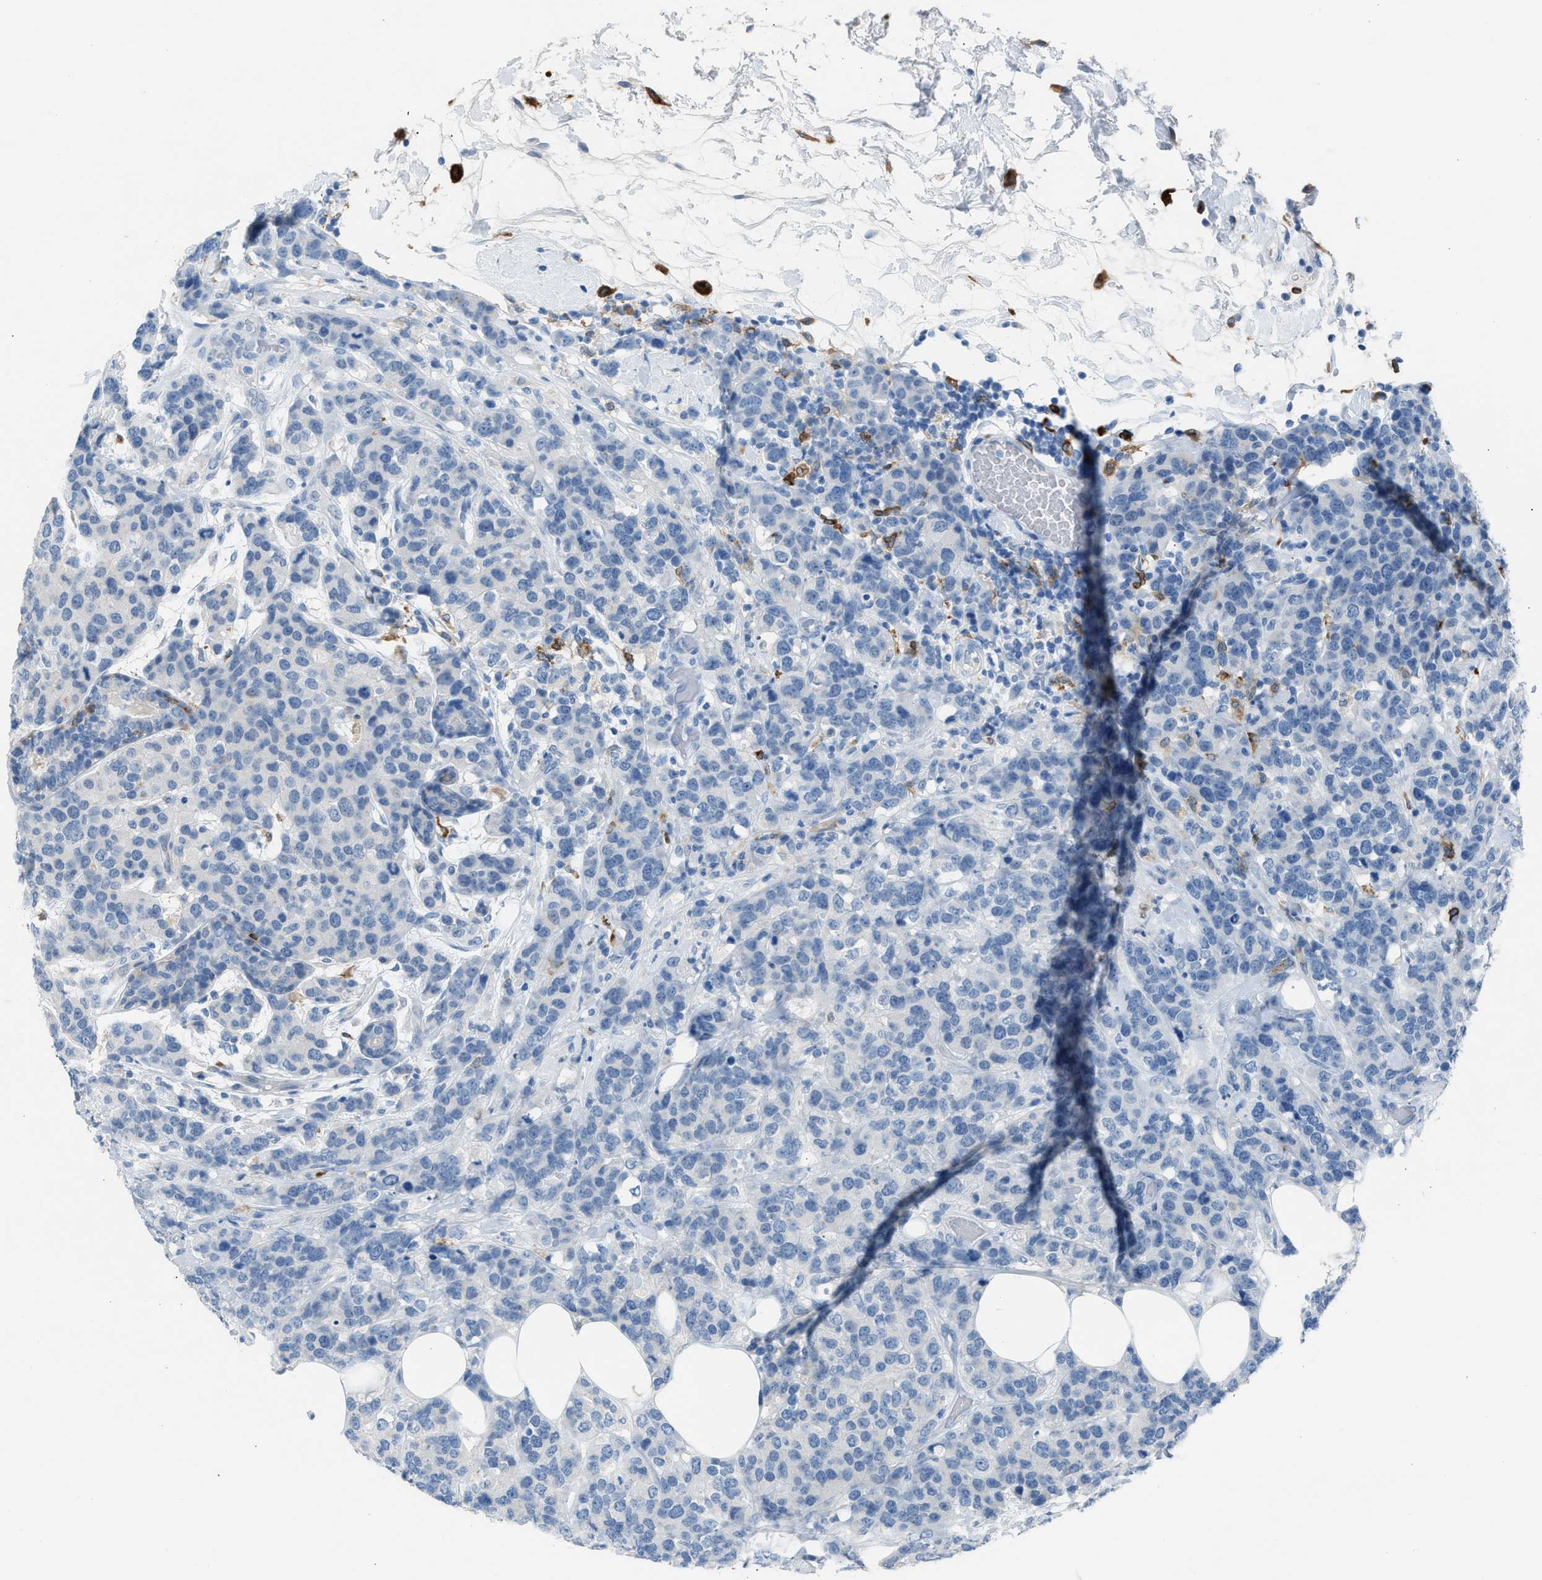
{"staining": {"intensity": "negative", "quantity": "none", "location": "none"}, "tissue": "breast cancer", "cell_type": "Tumor cells", "image_type": "cancer", "snomed": [{"axis": "morphology", "description": "Lobular carcinoma"}, {"axis": "topography", "description": "Breast"}], "caption": "High power microscopy photomicrograph of an immunohistochemistry image of breast cancer, revealing no significant expression in tumor cells.", "gene": "CLEC10A", "patient": {"sex": "female", "age": 59}}